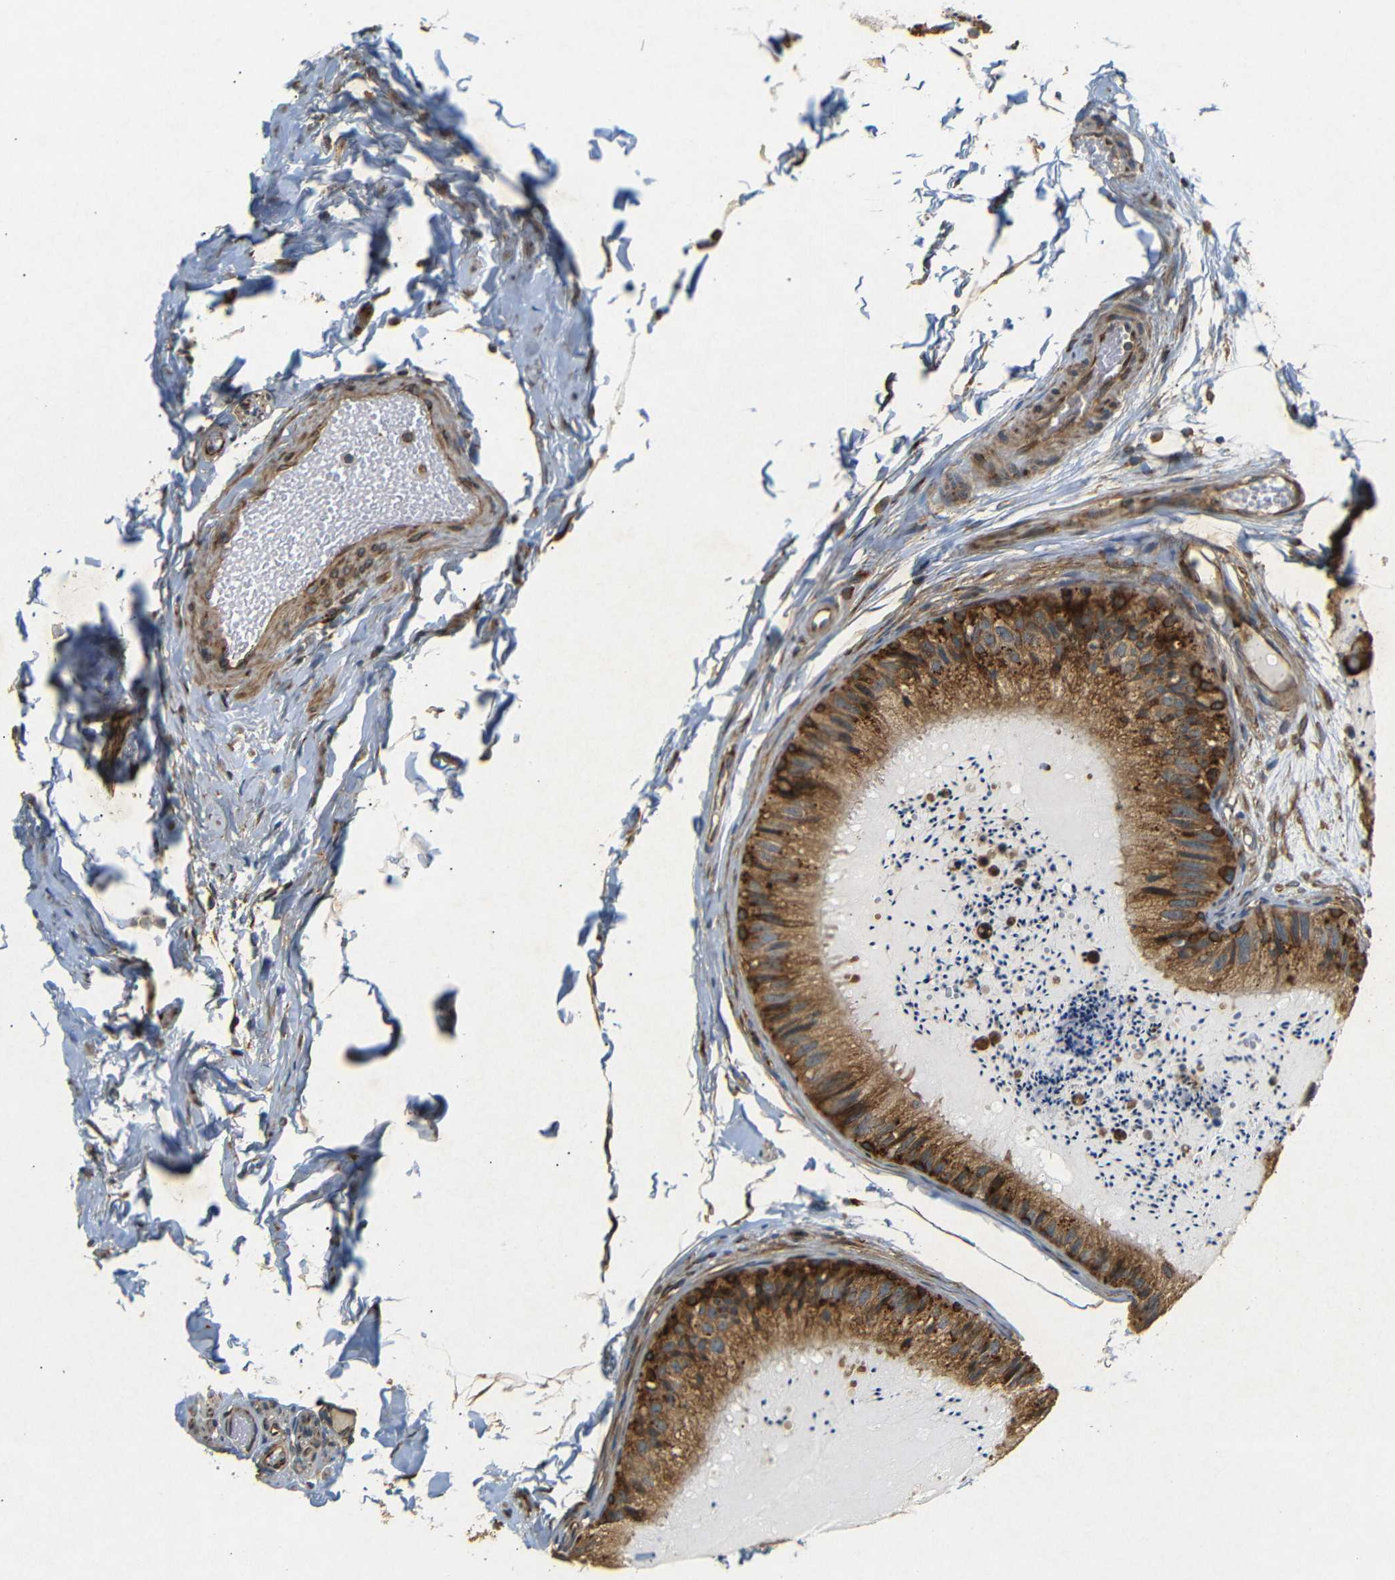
{"staining": {"intensity": "strong", "quantity": ">75%", "location": "cytoplasmic/membranous"}, "tissue": "epididymis", "cell_type": "Glandular cells", "image_type": "normal", "snomed": [{"axis": "morphology", "description": "Normal tissue, NOS"}, {"axis": "topography", "description": "Epididymis"}], "caption": "Immunohistochemical staining of unremarkable human epididymis demonstrates high levels of strong cytoplasmic/membranous expression in approximately >75% of glandular cells. (DAB = brown stain, brightfield microscopy at high magnification).", "gene": "BTF3", "patient": {"sex": "male", "age": 31}}